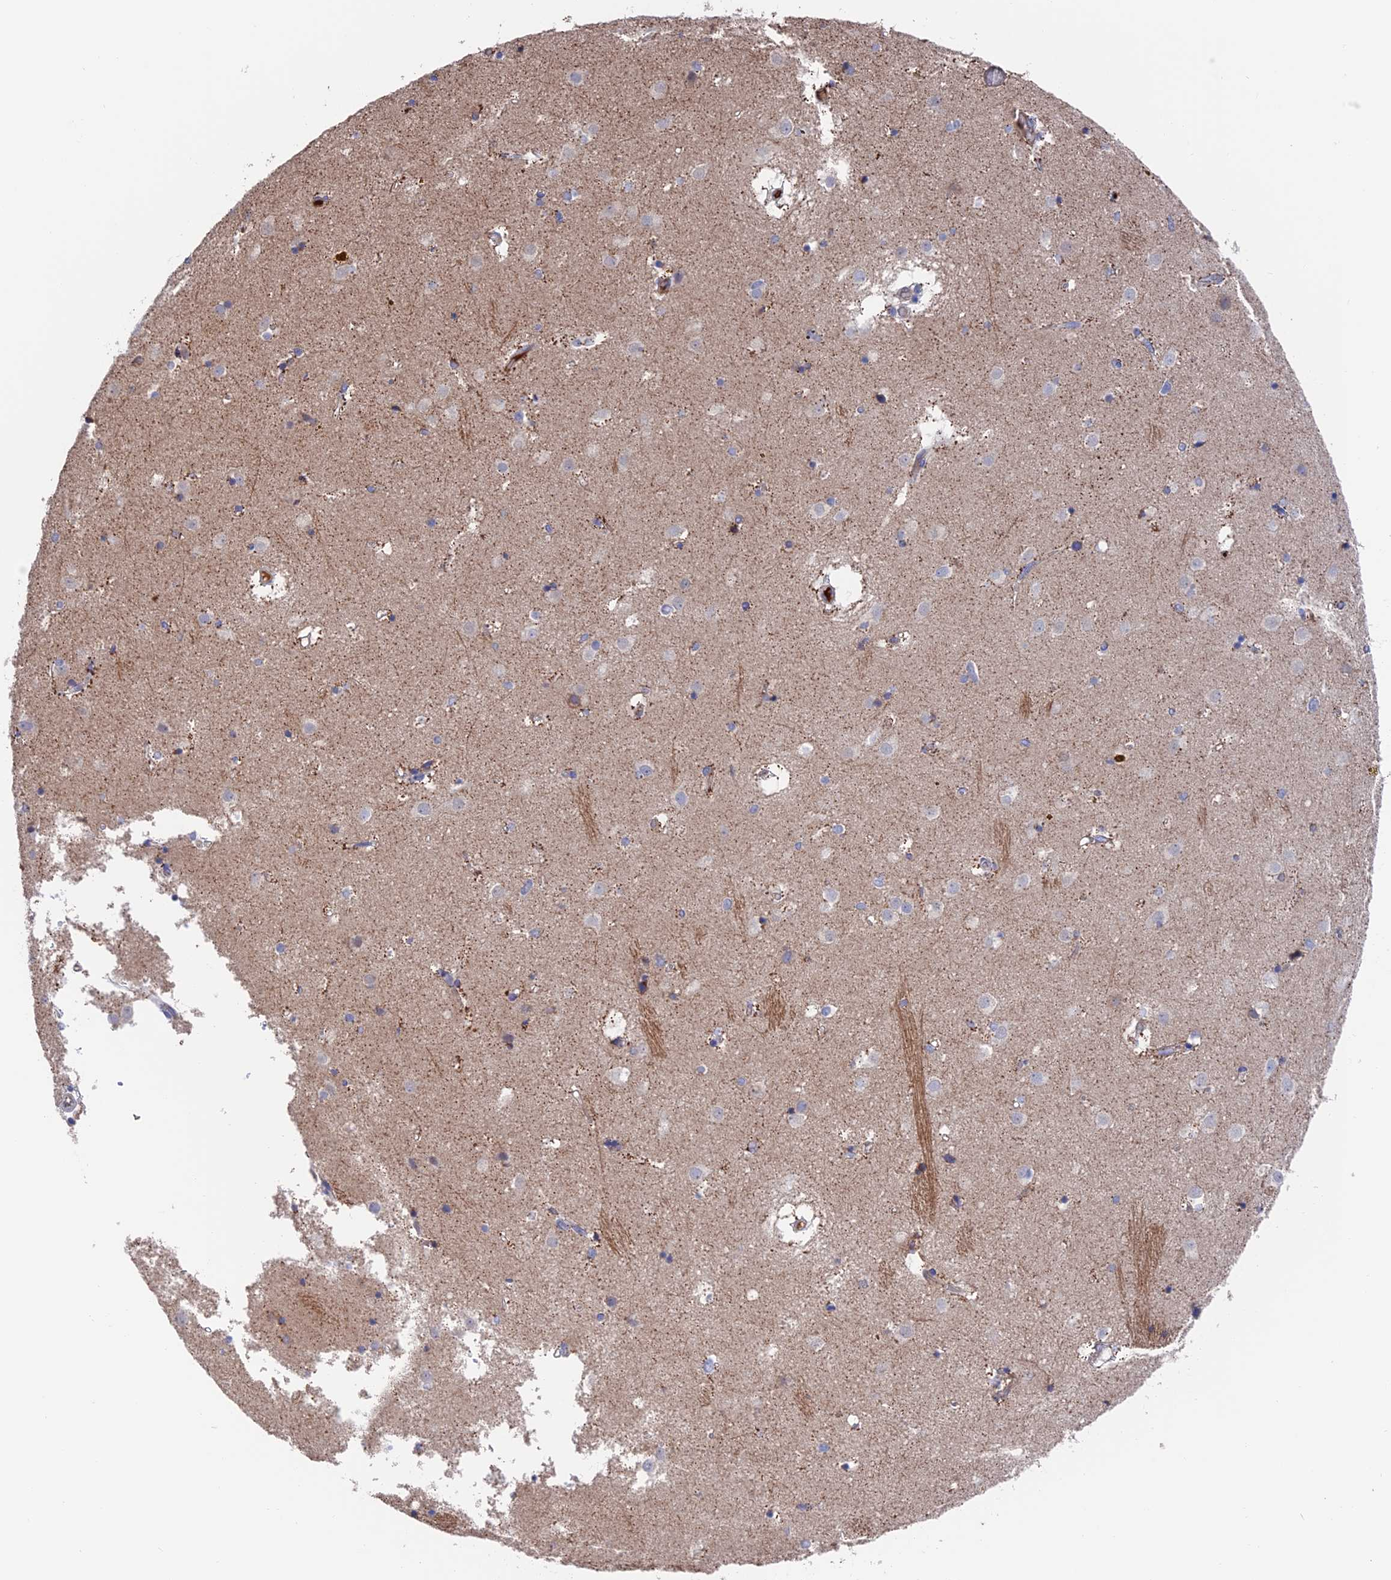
{"staining": {"intensity": "moderate", "quantity": "<25%", "location": "cytoplasmic/membranous"}, "tissue": "caudate", "cell_type": "Glial cells", "image_type": "normal", "snomed": [{"axis": "morphology", "description": "Normal tissue, NOS"}, {"axis": "topography", "description": "Lateral ventricle wall"}], "caption": "IHC of unremarkable caudate reveals low levels of moderate cytoplasmic/membranous staining in about <25% of glial cells.", "gene": "HPF1", "patient": {"sex": "male", "age": 70}}